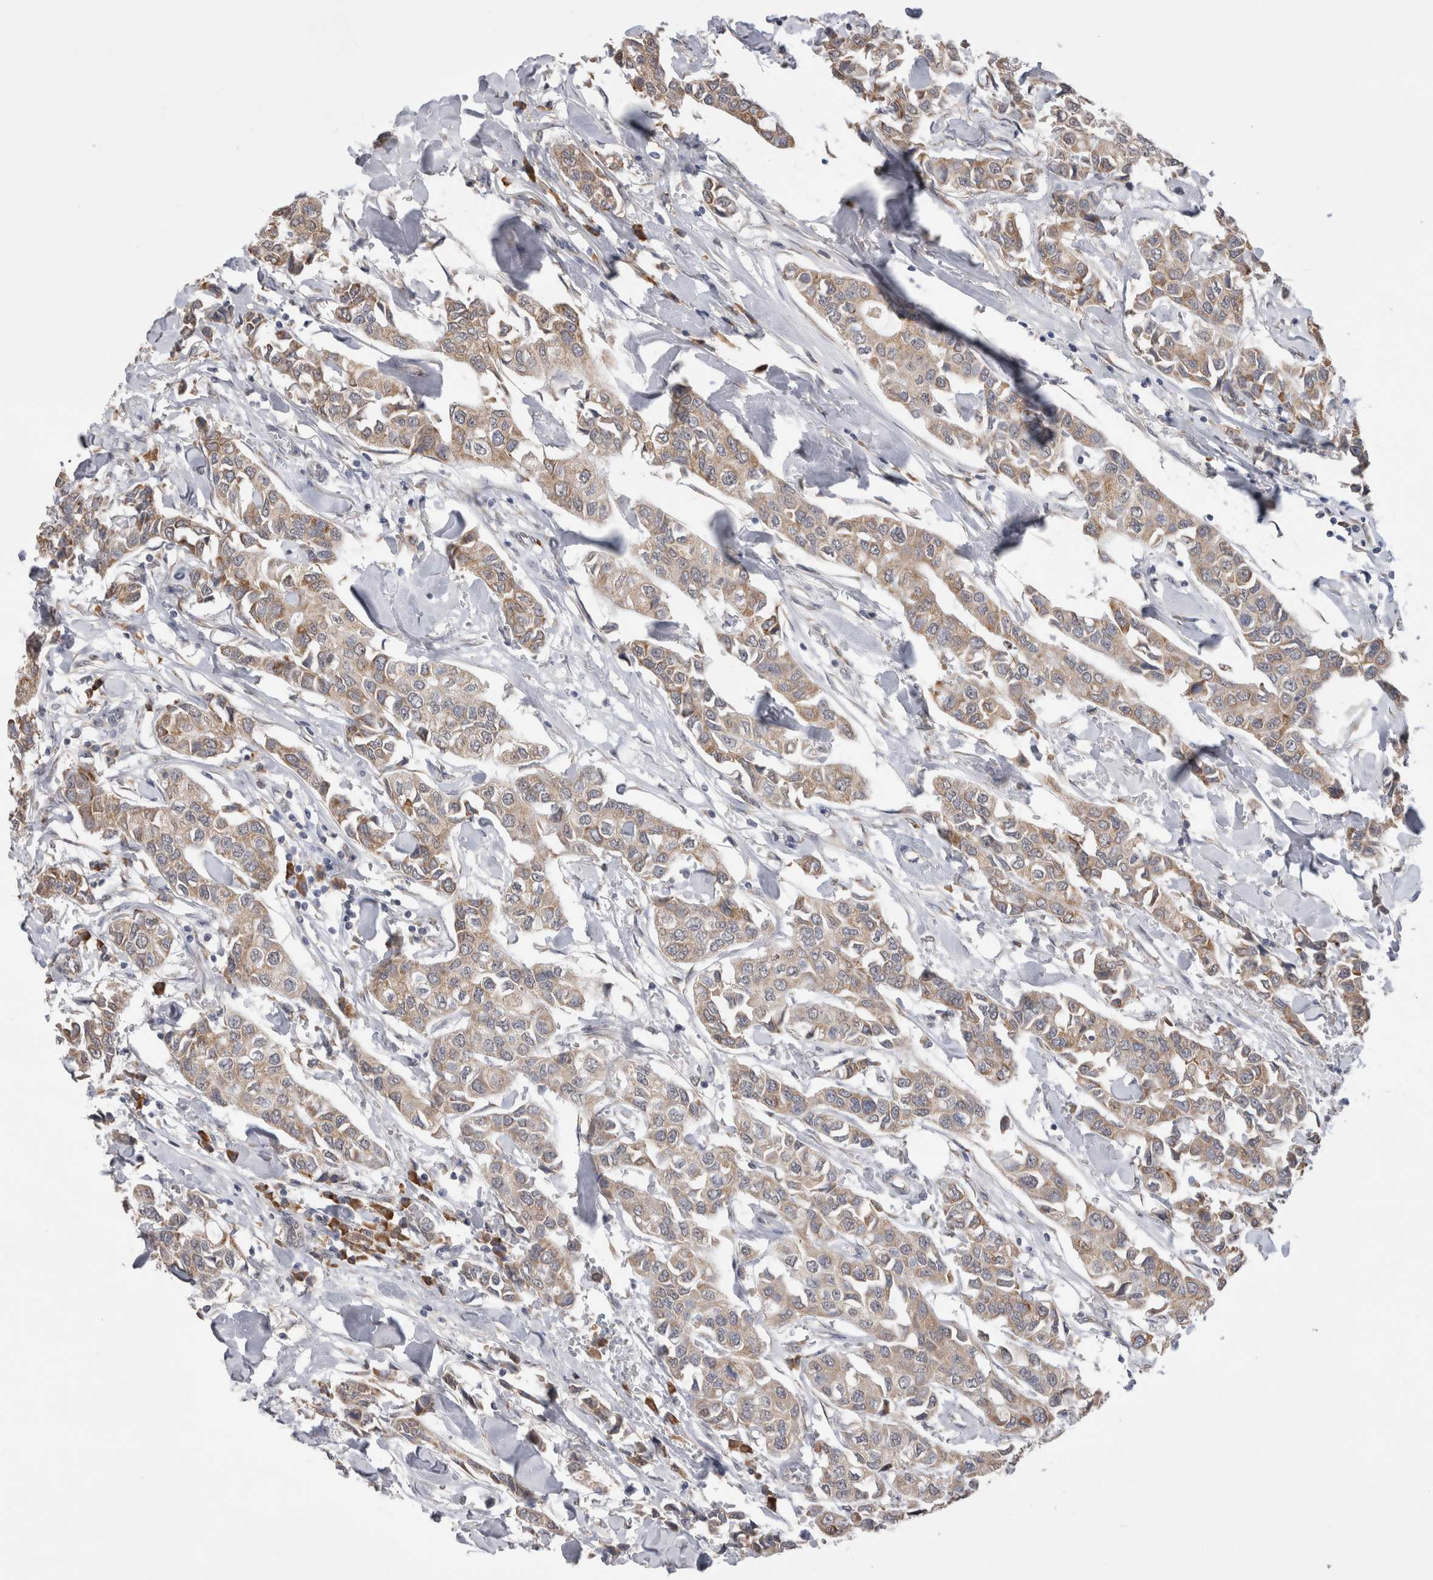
{"staining": {"intensity": "weak", "quantity": ">75%", "location": "cytoplasmic/membranous"}, "tissue": "breast cancer", "cell_type": "Tumor cells", "image_type": "cancer", "snomed": [{"axis": "morphology", "description": "Duct carcinoma"}, {"axis": "topography", "description": "Breast"}], "caption": "Protein staining of breast invasive ductal carcinoma tissue reveals weak cytoplasmic/membranous expression in approximately >75% of tumor cells.", "gene": "NOMO1", "patient": {"sex": "female", "age": 80}}